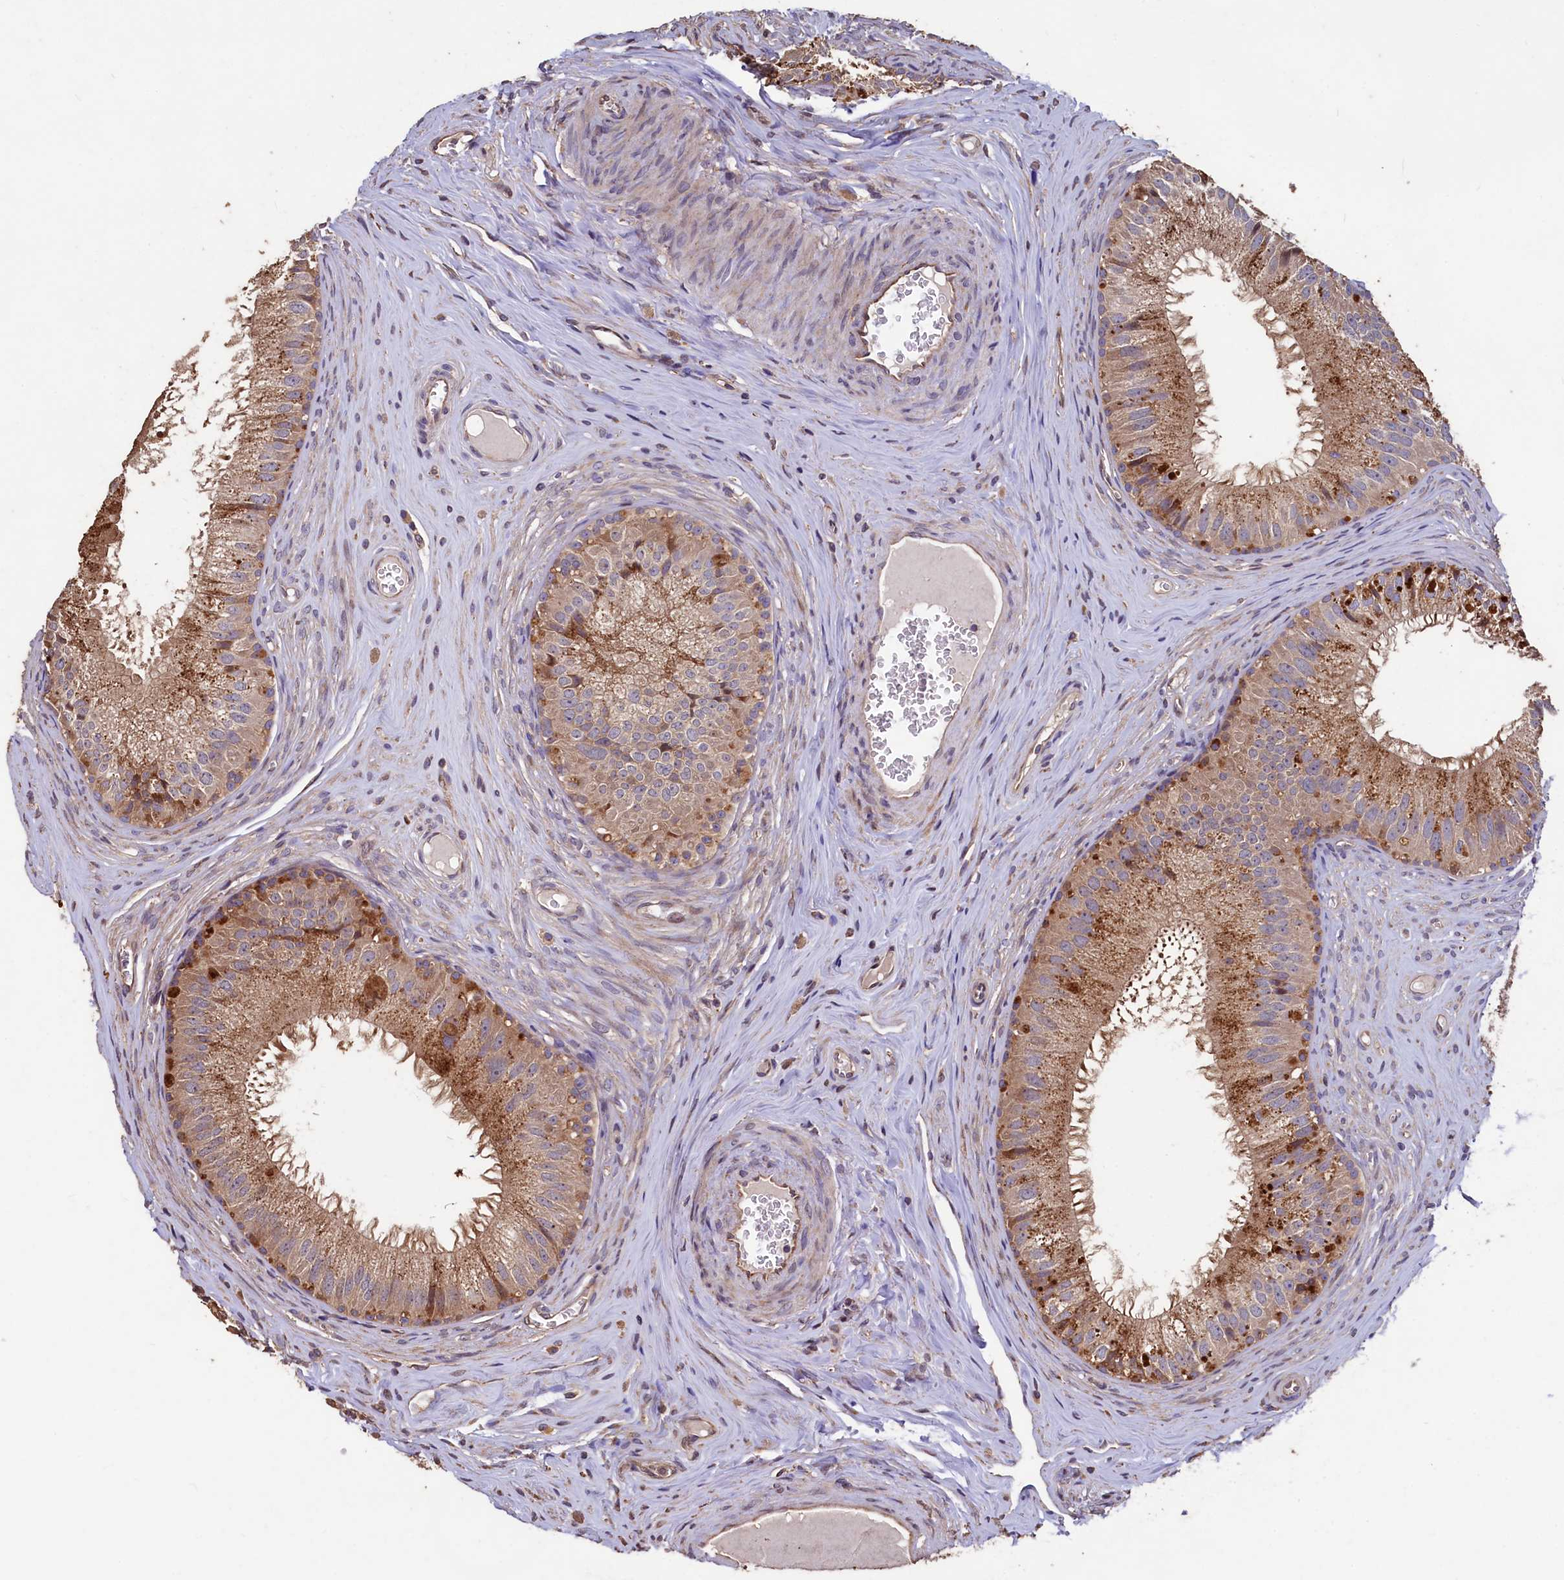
{"staining": {"intensity": "moderate", "quantity": ">75%", "location": "cytoplasmic/membranous"}, "tissue": "epididymis", "cell_type": "Glandular cells", "image_type": "normal", "snomed": [{"axis": "morphology", "description": "Normal tissue, NOS"}, {"axis": "topography", "description": "Epididymis"}], "caption": "Brown immunohistochemical staining in benign epididymis demonstrates moderate cytoplasmic/membranous staining in about >75% of glandular cells. (brown staining indicates protein expression, while blue staining denotes nuclei).", "gene": "TMEM98", "patient": {"sex": "male", "age": 46}}